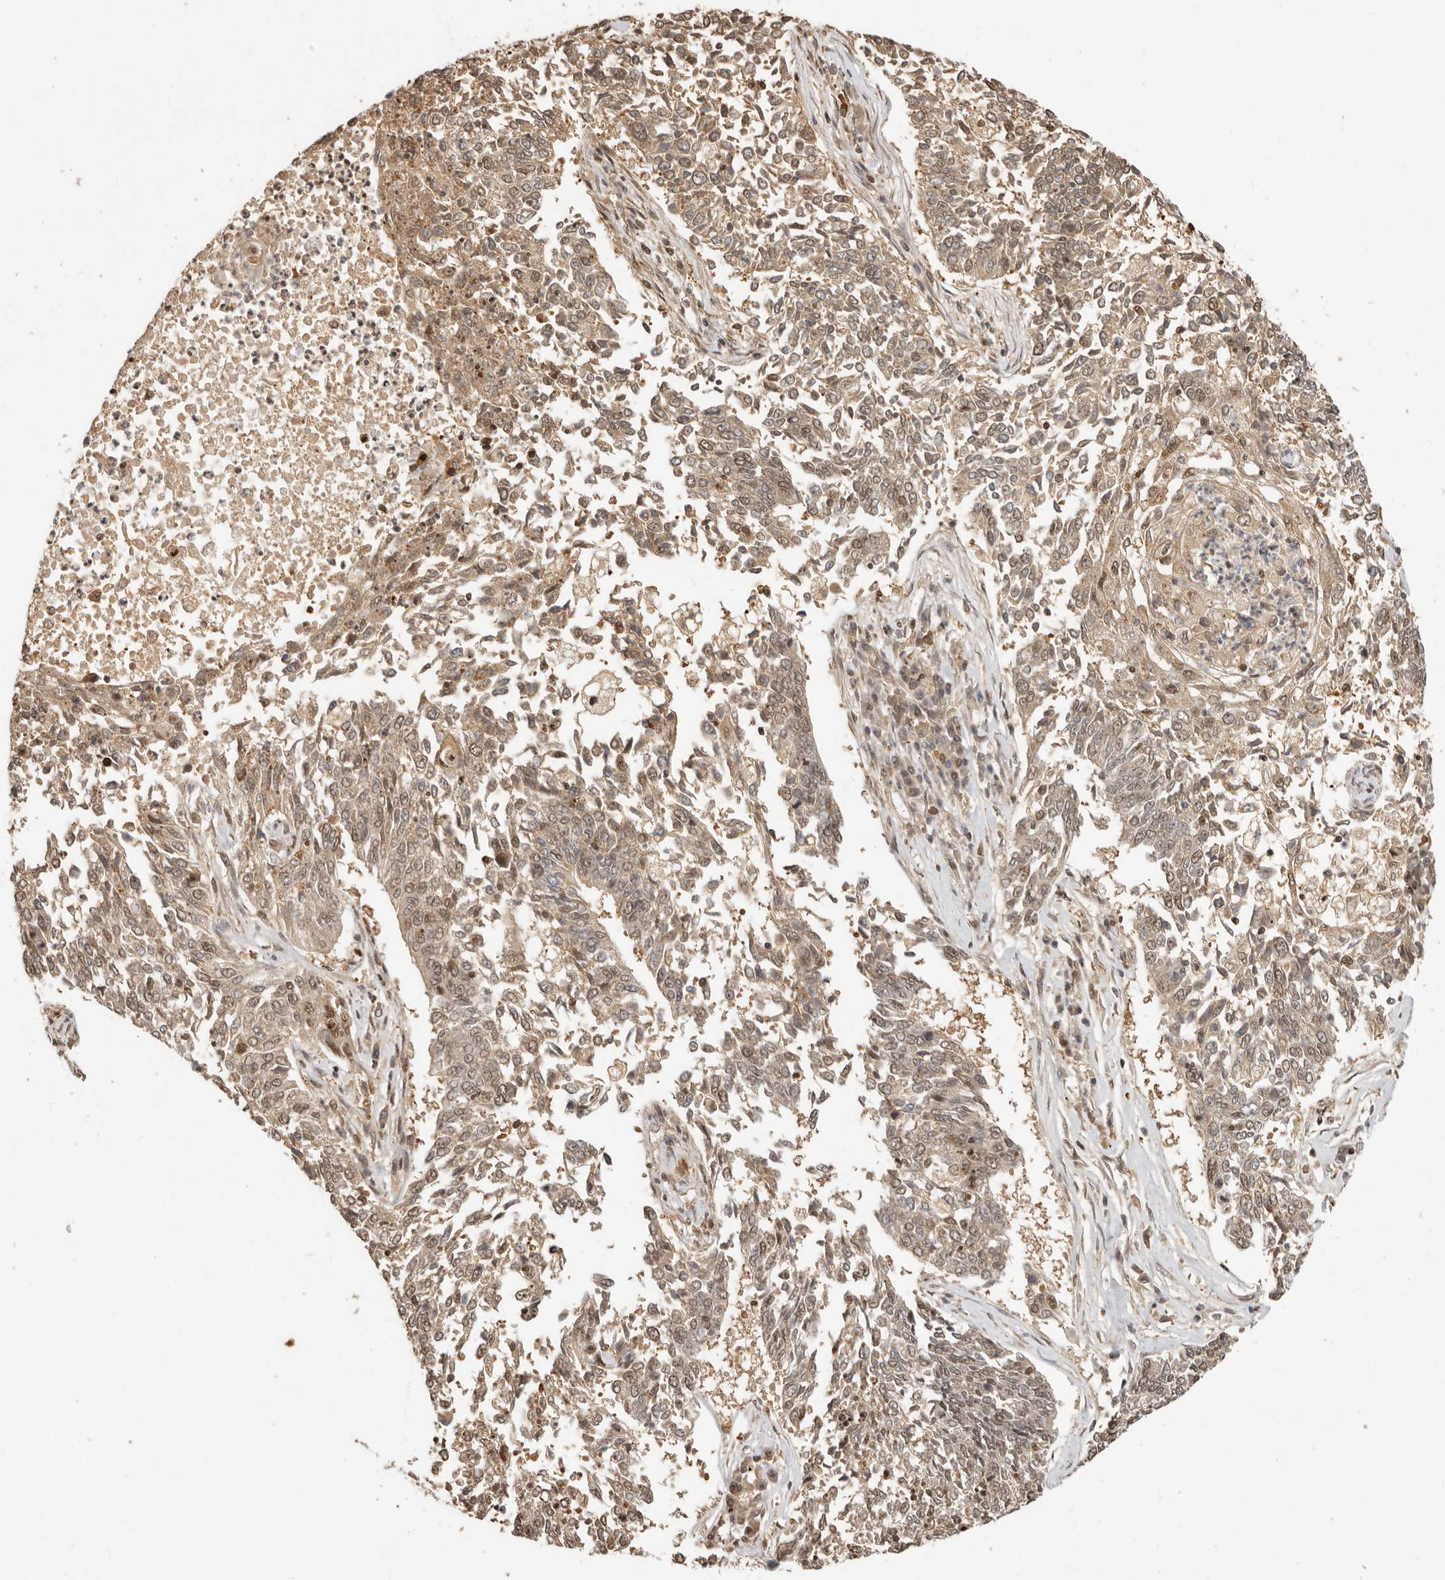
{"staining": {"intensity": "weak", "quantity": "25%-75%", "location": "cytoplasmic/membranous,nuclear"}, "tissue": "lung cancer", "cell_type": "Tumor cells", "image_type": "cancer", "snomed": [{"axis": "morphology", "description": "Normal tissue, NOS"}, {"axis": "morphology", "description": "Squamous cell carcinoma, NOS"}, {"axis": "topography", "description": "Cartilage tissue"}, {"axis": "topography", "description": "Bronchus"}, {"axis": "topography", "description": "Lung"}], "caption": "IHC (DAB) staining of lung cancer (squamous cell carcinoma) reveals weak cytoplasmic/membranous and nuclear protein expression in approximately 25%-75% of tumor cells. The protein is shown in brown color, while the nuclei are stained blue.", "gene": "PSMA5", "patient": {"sex": "female", "age": 49}}